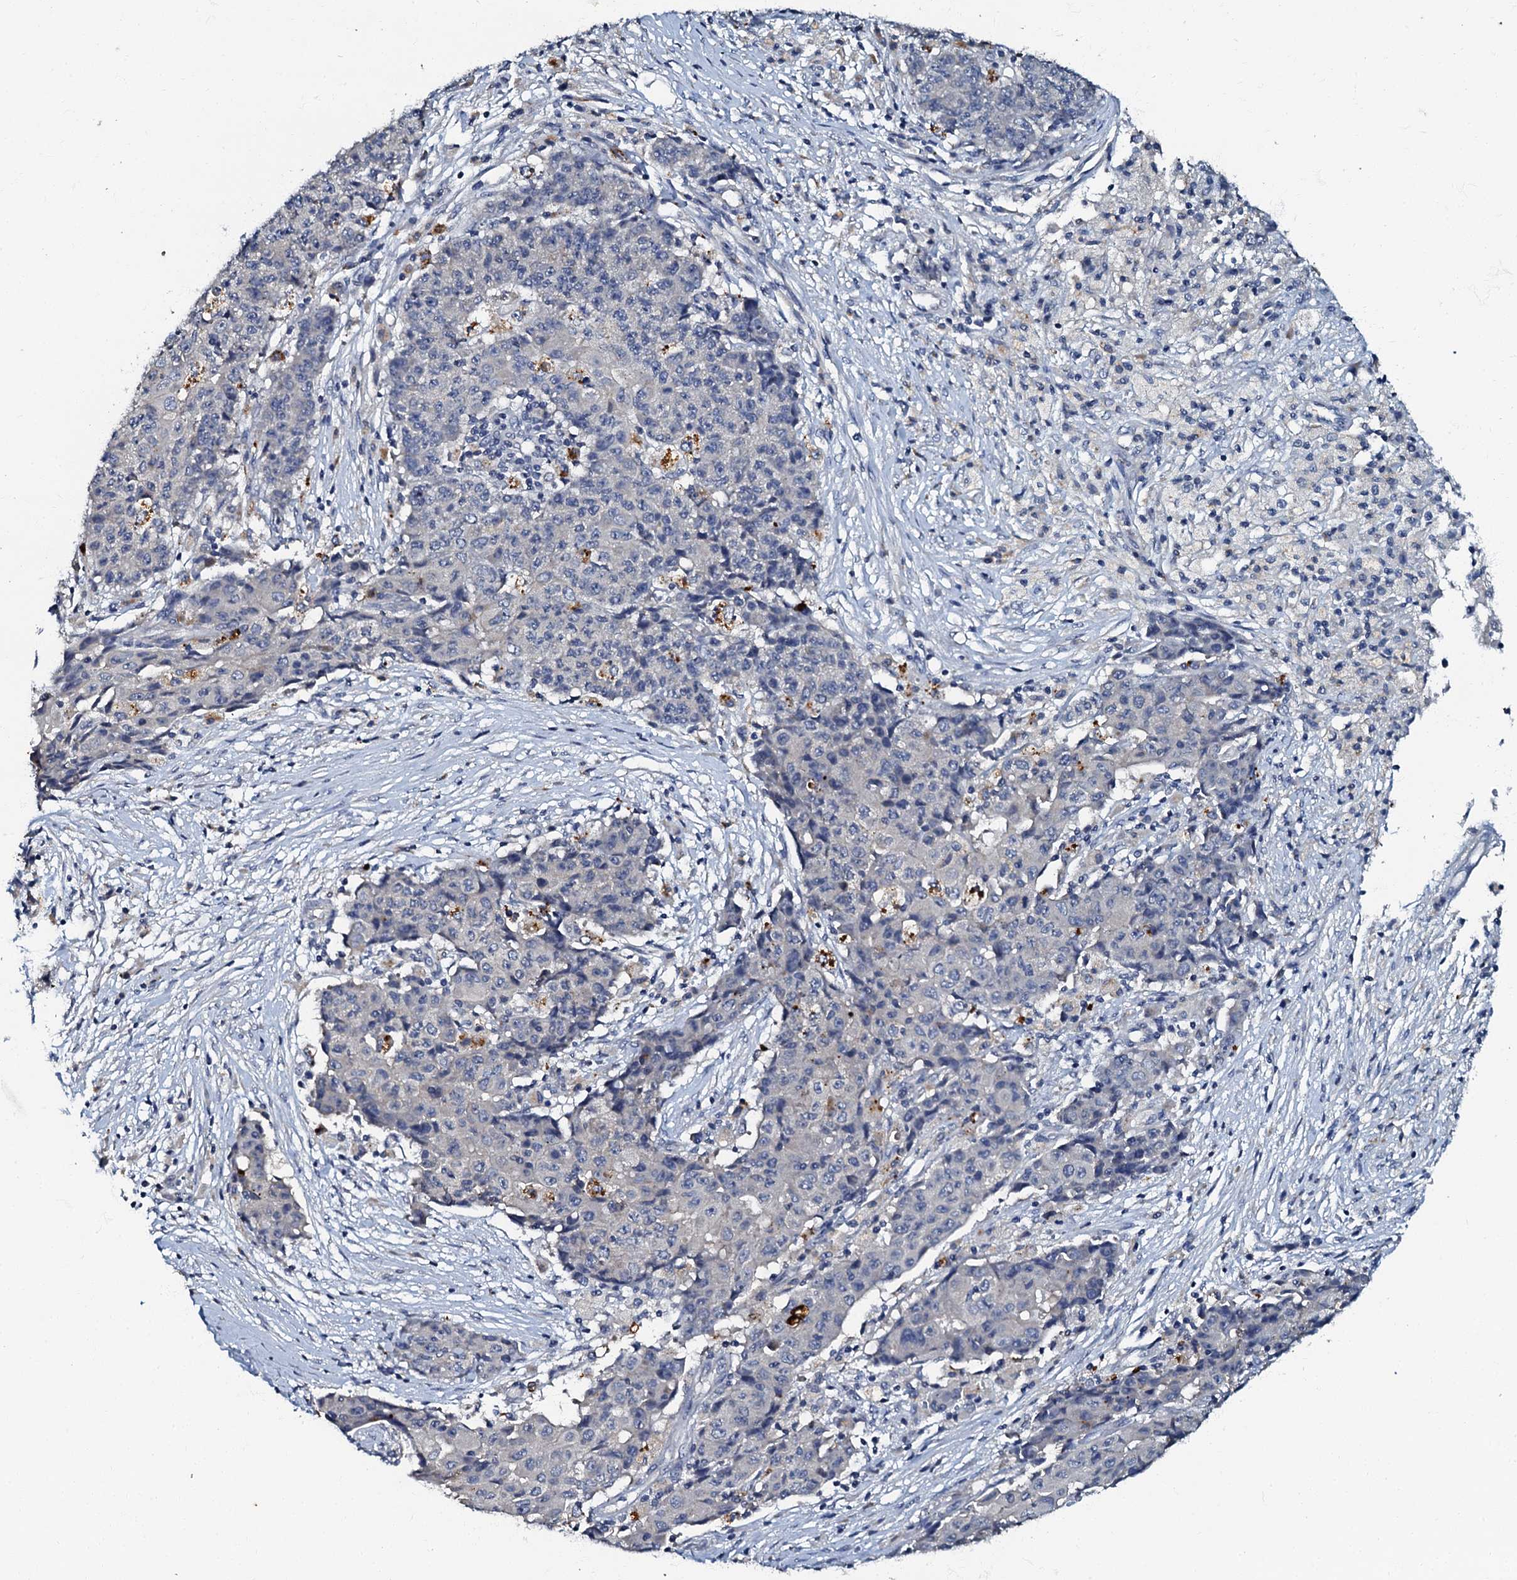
{"staining": {"intensity": "negative", "quantity": "none", "location": "none"}, "tissue": "ovarian cancer", "cell_type": "Tumor cells", "image_type": "cancer", "snomed": [{"axis": "morphology", "description": "Carcinoma, endometroid"}, {"axis": "topography", "description": "Ovary"}], "caption": "Tumor cells are negative for brown protein staining in endometroid carcinoma (ovarian). (DAB (3,3'-diaminobenzidine) immunohistochemistry (IHC) visualized using brightfield microscopy, high magnification).", "gene": "OLAH", "patient": {"sex": "female", "age": 42}}